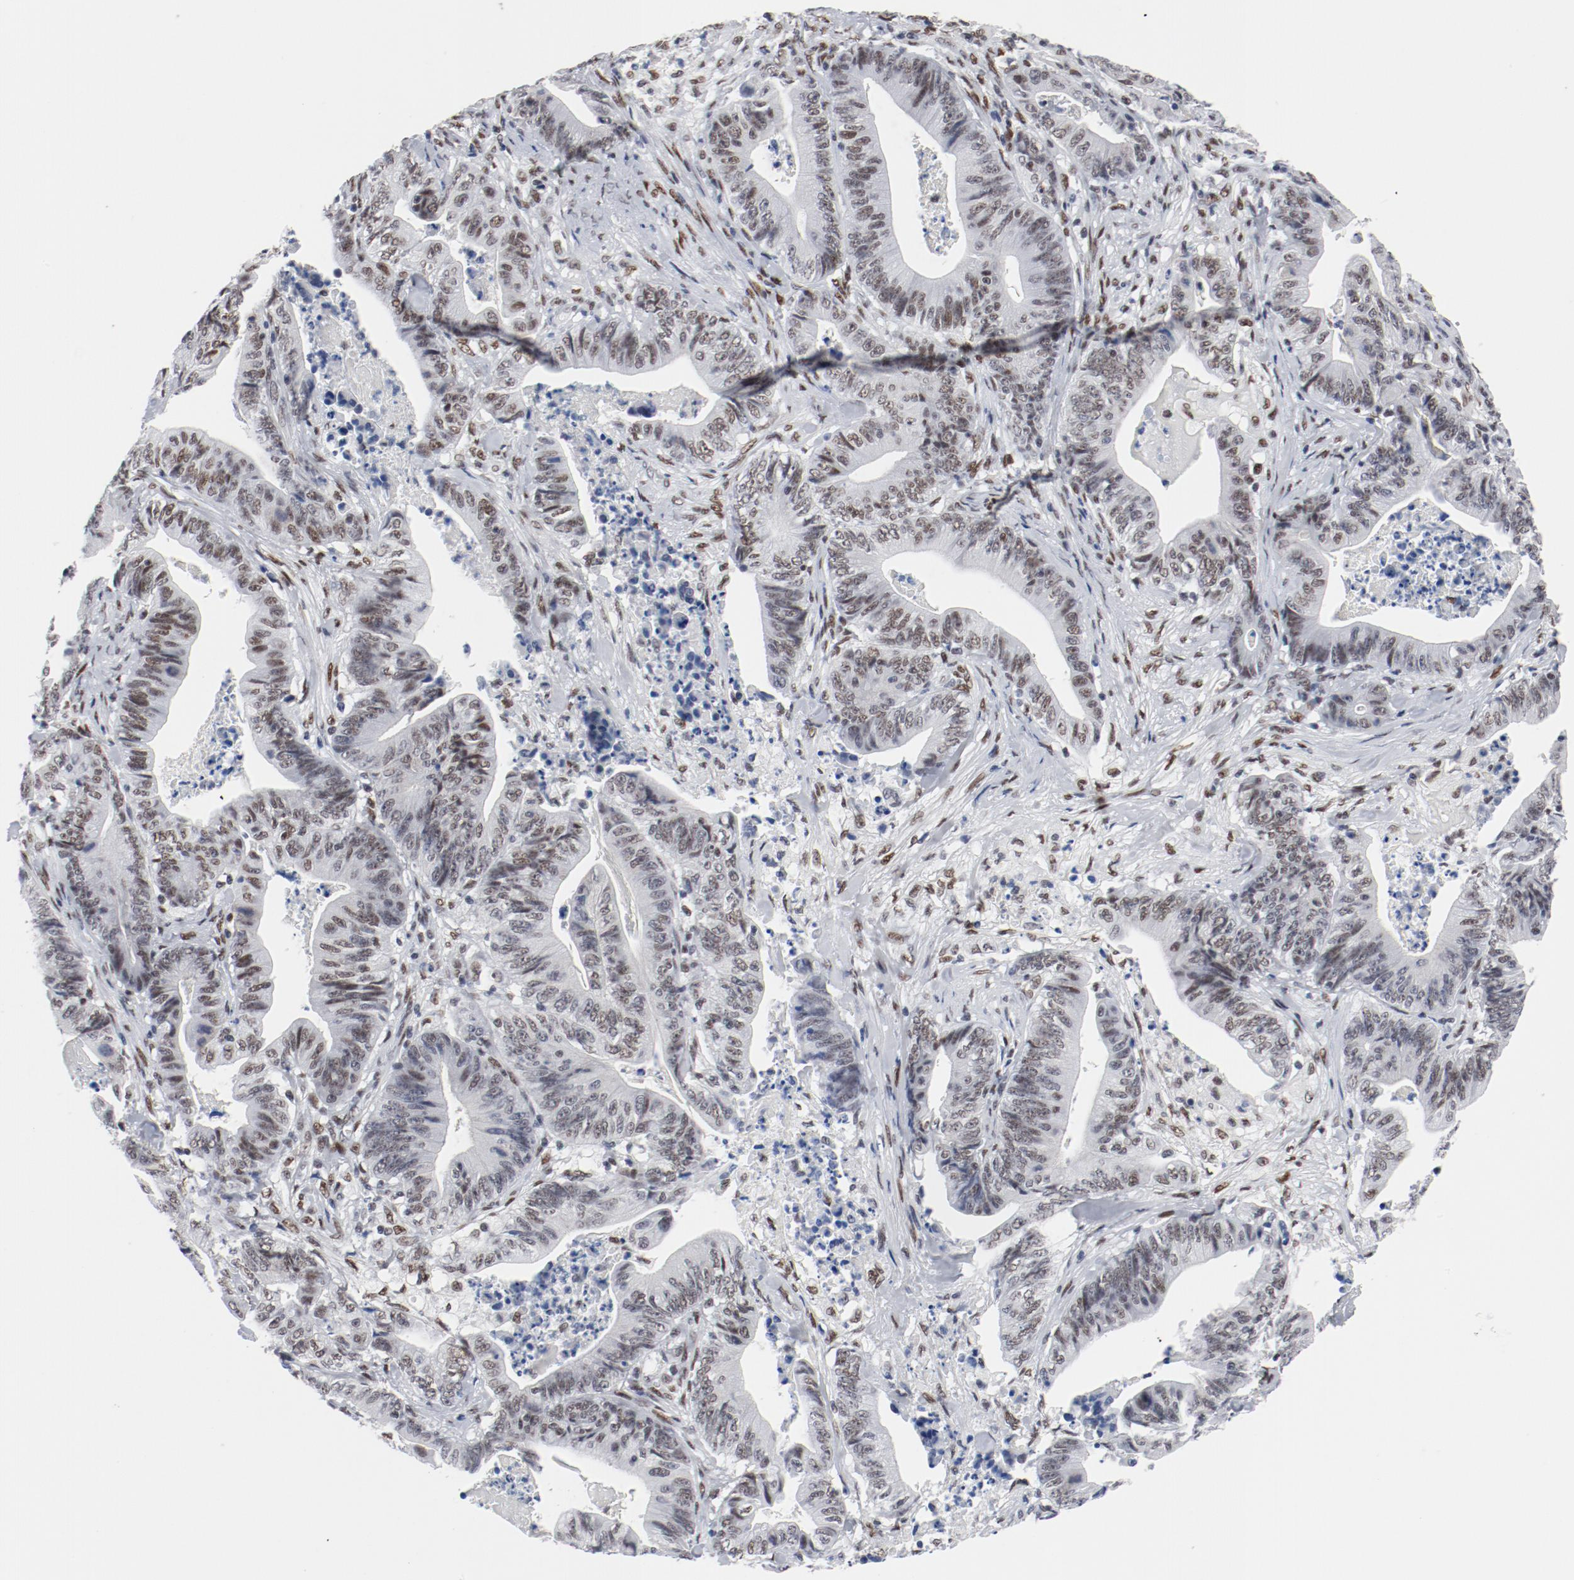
{"staining": {"intensity": "strong", "quantity": ">75%", "location": "nuclear"}, "tissue": "stomach cancer", "cell_type": "Tumor cells", "image_type": "cancer", "snomed": [{"axis": "morphology", "description": "Adenocarcinoma, NOS"}, {"axis": "topography", "description": "Stomach, lower"}], "caption": "Strong nuclear protein positivity is present in about >75% of tumor cells in stomach adenocarcinoma. The staining is performed using DAB (3,3'-diaminobenzidine) brown chromogen to label protein expression. The nuclei are counter-stained blue using hematoxylin.", "gene": "ARNT", "patient": {"sex": "female", "age": 86}}